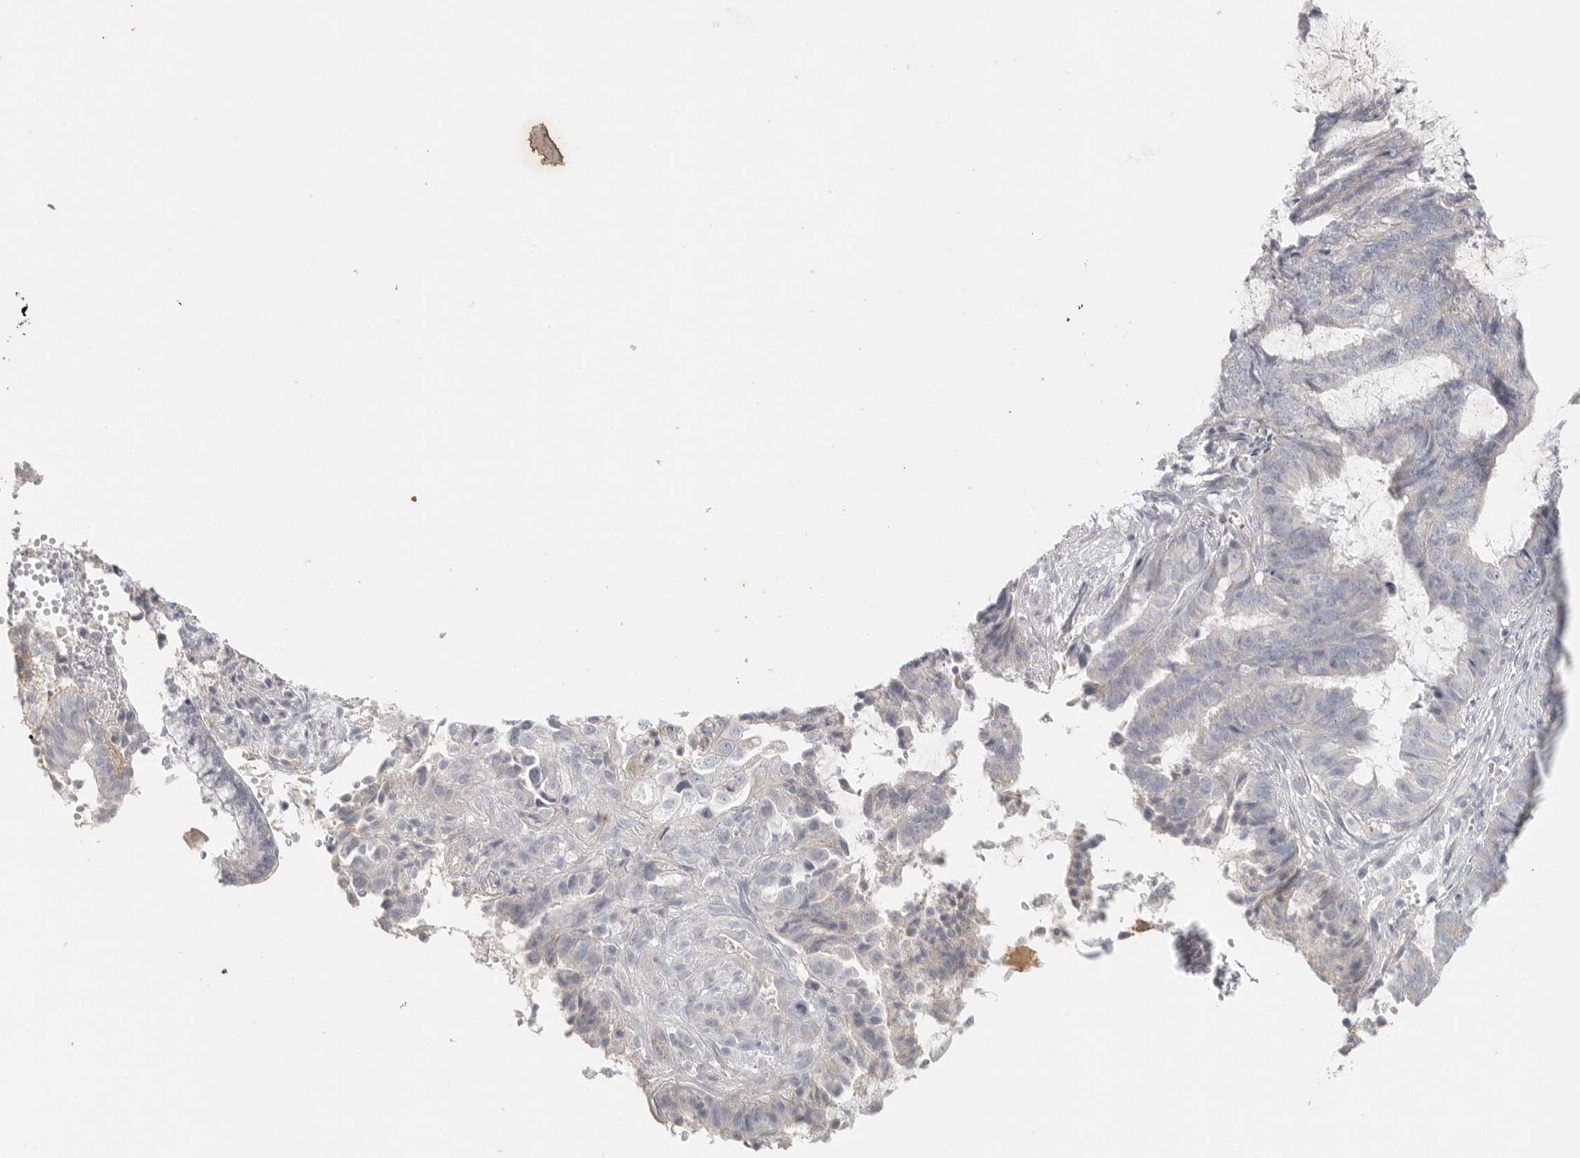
{"staining": {"intensity": "negative", "quantity": "none", "location": "none"}, "tissue": "endometrial cancer", "cell_type": "Tumor cells", "image_type": "cancer", "snomed": [{"axis": "morphology", "description": "Adenocarcinoma, NOS"}, {"axis": "topography", "description": "Endometrium"}], "caption": "Immunohistochemistry (IHC) histopathology image of neoplastic tissue: endometrial cancer (adenocarcinoma) stained with DAB (3,3'-diaminobenzidine) demonstrates no significant protein expression in tumor cells.", "gene": "SLC25A36", "patient": {"sex": "female", "age": 49}}